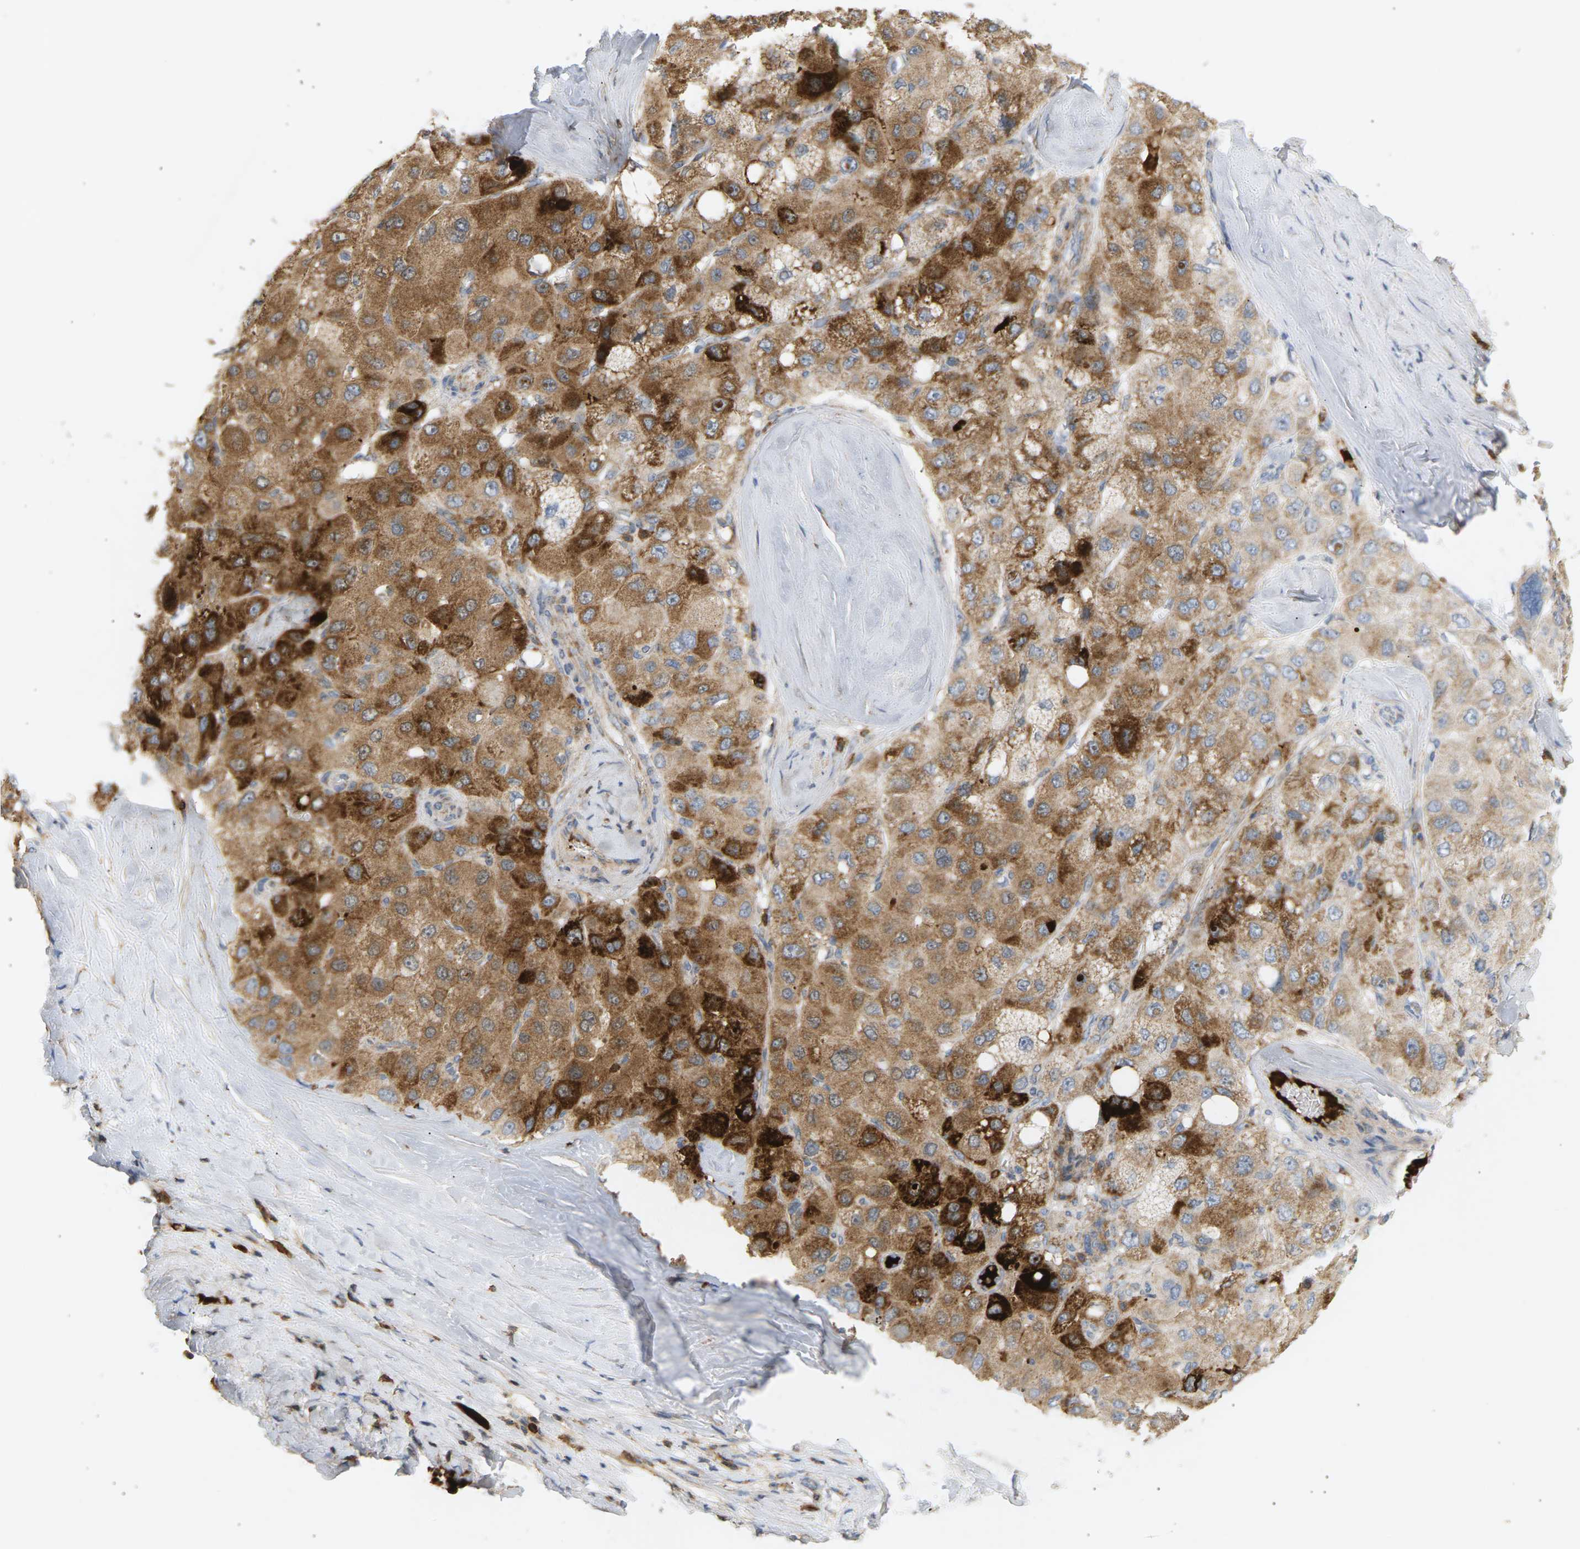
{"staining": {"intensity": "moderate", "quantity": ">75%", "location": "cytoplasmic/membranous"}, "tissue": "liver cancer", "cell_type": "Tumor cells", "image_type": "cancer", "snomed": [{"axis": "morphology", "description": "Carcinoma, Hepatocellular, NOS"}, {"axis": "topography", "description": "Liver"}], "caption": "A high-resolution photomicrograph shows immunohistochemistry (IHC) staining of liver cancer, which shows moderate cytoplasmic/membranous positivity in approximately >75% of tumor cells. The staining was performed using DAB to visualize the protein expression in brown, while the nuclei were stained in blue with hematoxylin (Magnification: 20x).", "gene": "LIME1", "patient": {"sex": "male", "age": 80}}